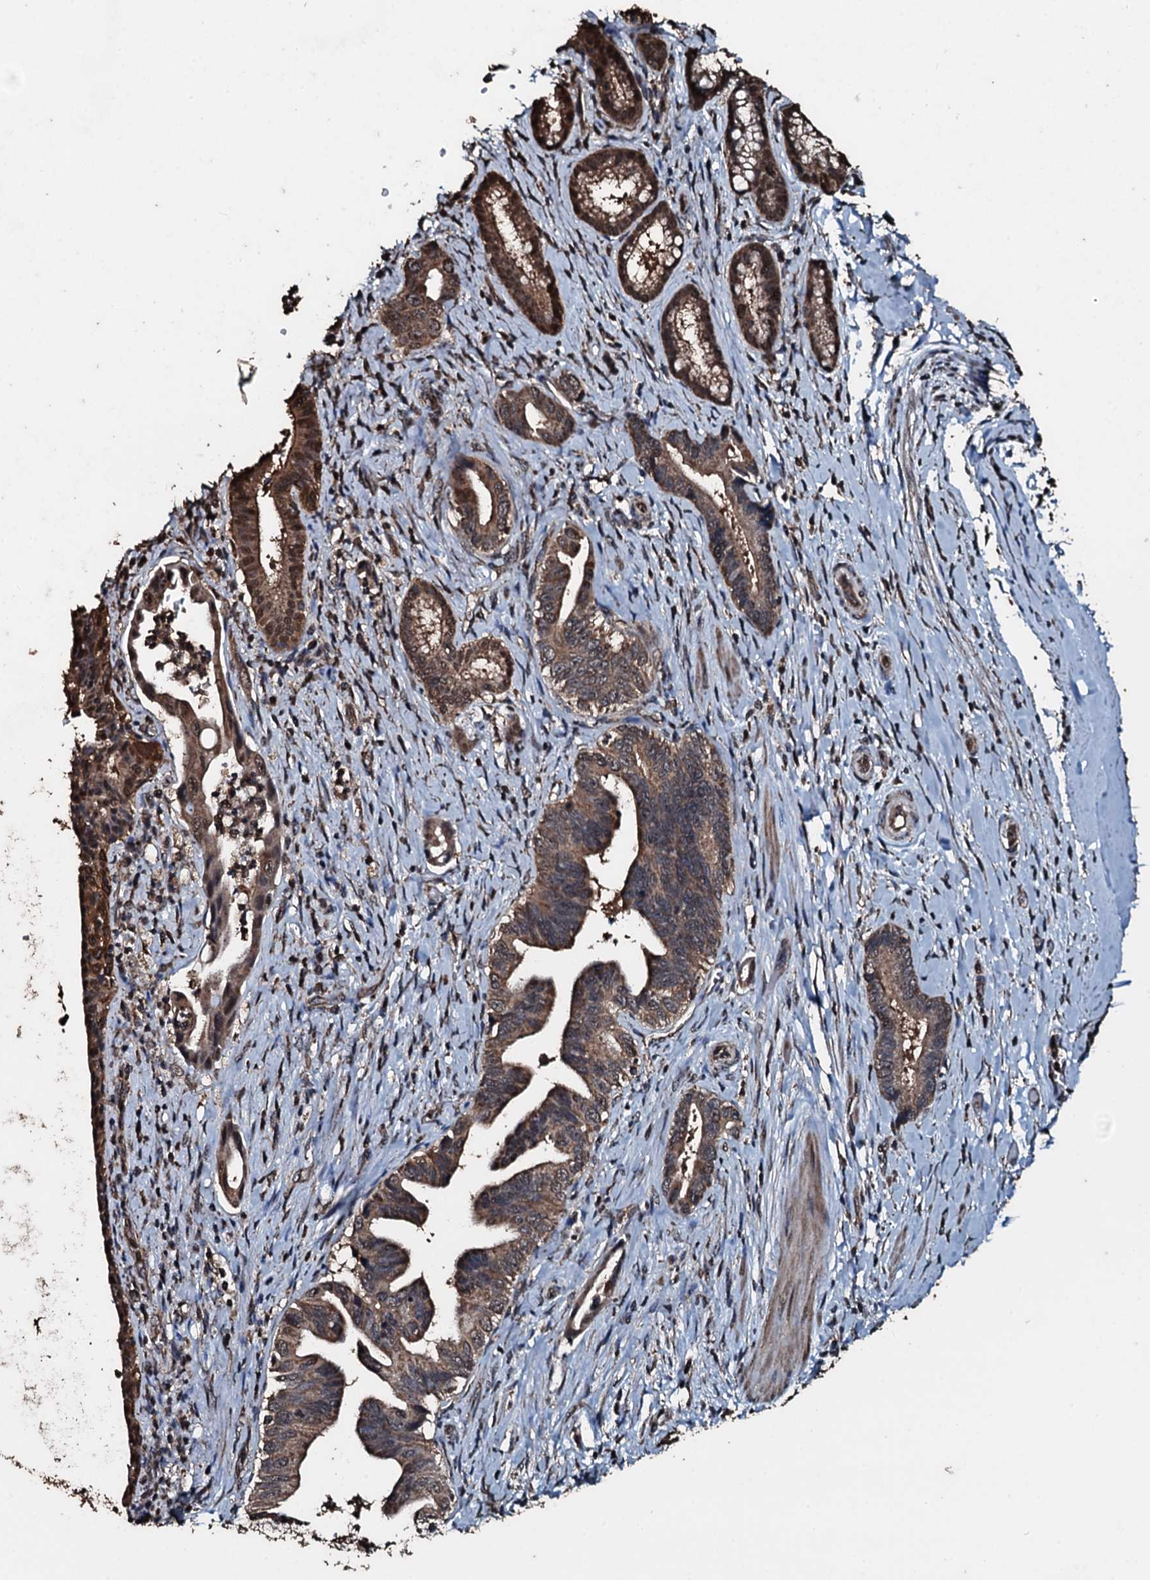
{"staining": {"intensity": "moderate", "quantity": ">75%", "location": "cytoplasmic/membranous,nuclear"}, "tissue": "pancreatic cancer", "cell_type": "Tumor cells", "image_type": "cancer", "snomed": [{"axis": "morphology", "description": "Adenocarcinoma, NOS"}, {"axis": "topography", "description": "Pancreas"}], "caption": "Protein positivity by IHC displays moderate cytoplasmic/membranous and nuclear expression in about >75% of tumor cells in pancreatic adenocarcinoma.", "gene": "FAAP24", "patient": {"sex": "female", "age": 55}}